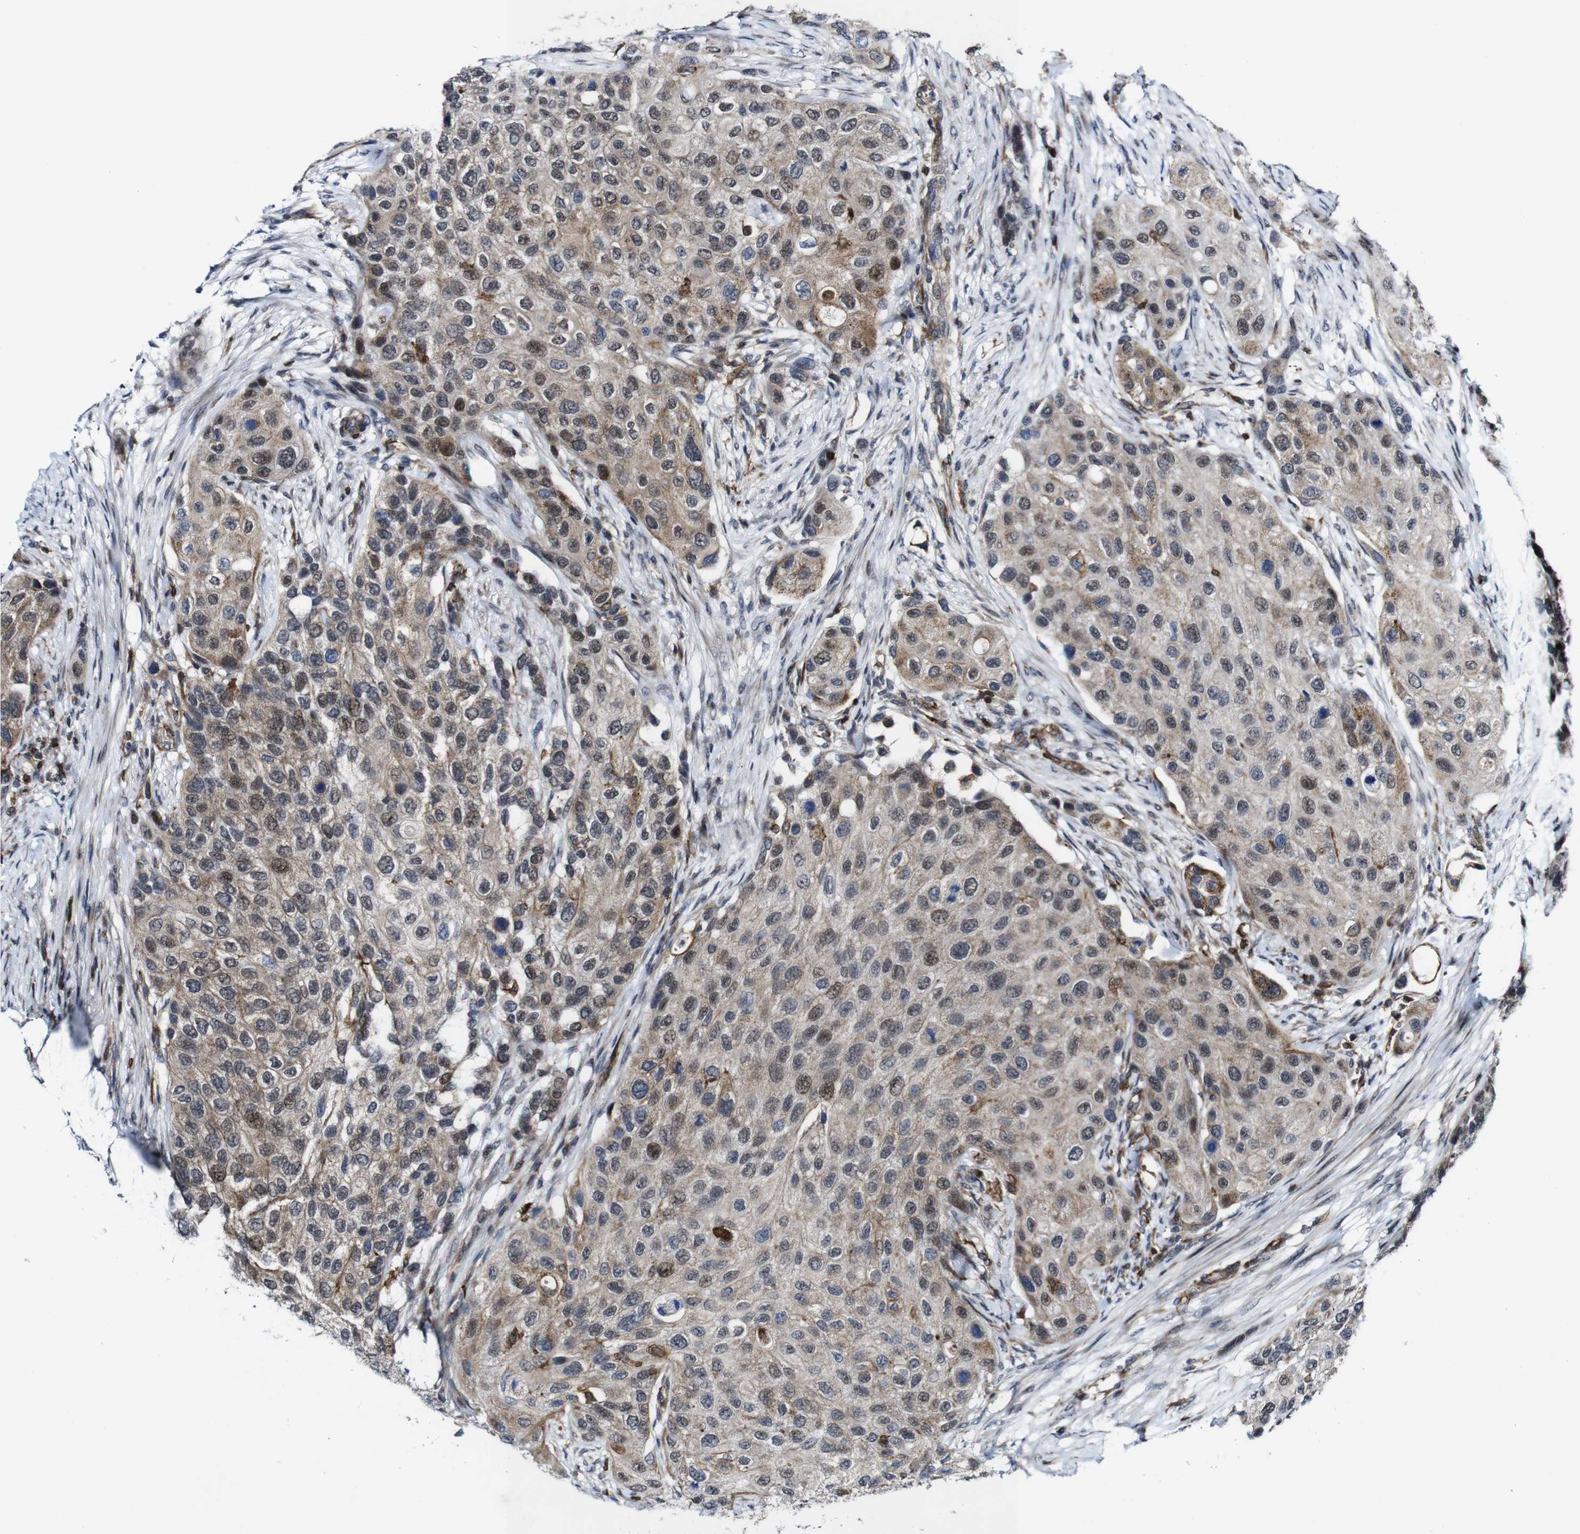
{"staining": {"intensity": "weak", "quantity": ">75%", "location": "cytoplasmic/membranous,nuclear"}, "tissue": "urothelial cancer", "cell_type": "Tumor cells", "image_type": "cancer", "snomed": [{"axis": "morphology", "description": "Urothelial carcinoma, High grade"}, {"axis": "topography", "description": "Urinary bladder"}], "caption": "Weak cytoplasmic/membranous and nuclear expression is seen in about >75% of tumor cells in urothelial cancer.", "gene": "JAK2", "patient": {"sex": "female", "age": 56}}